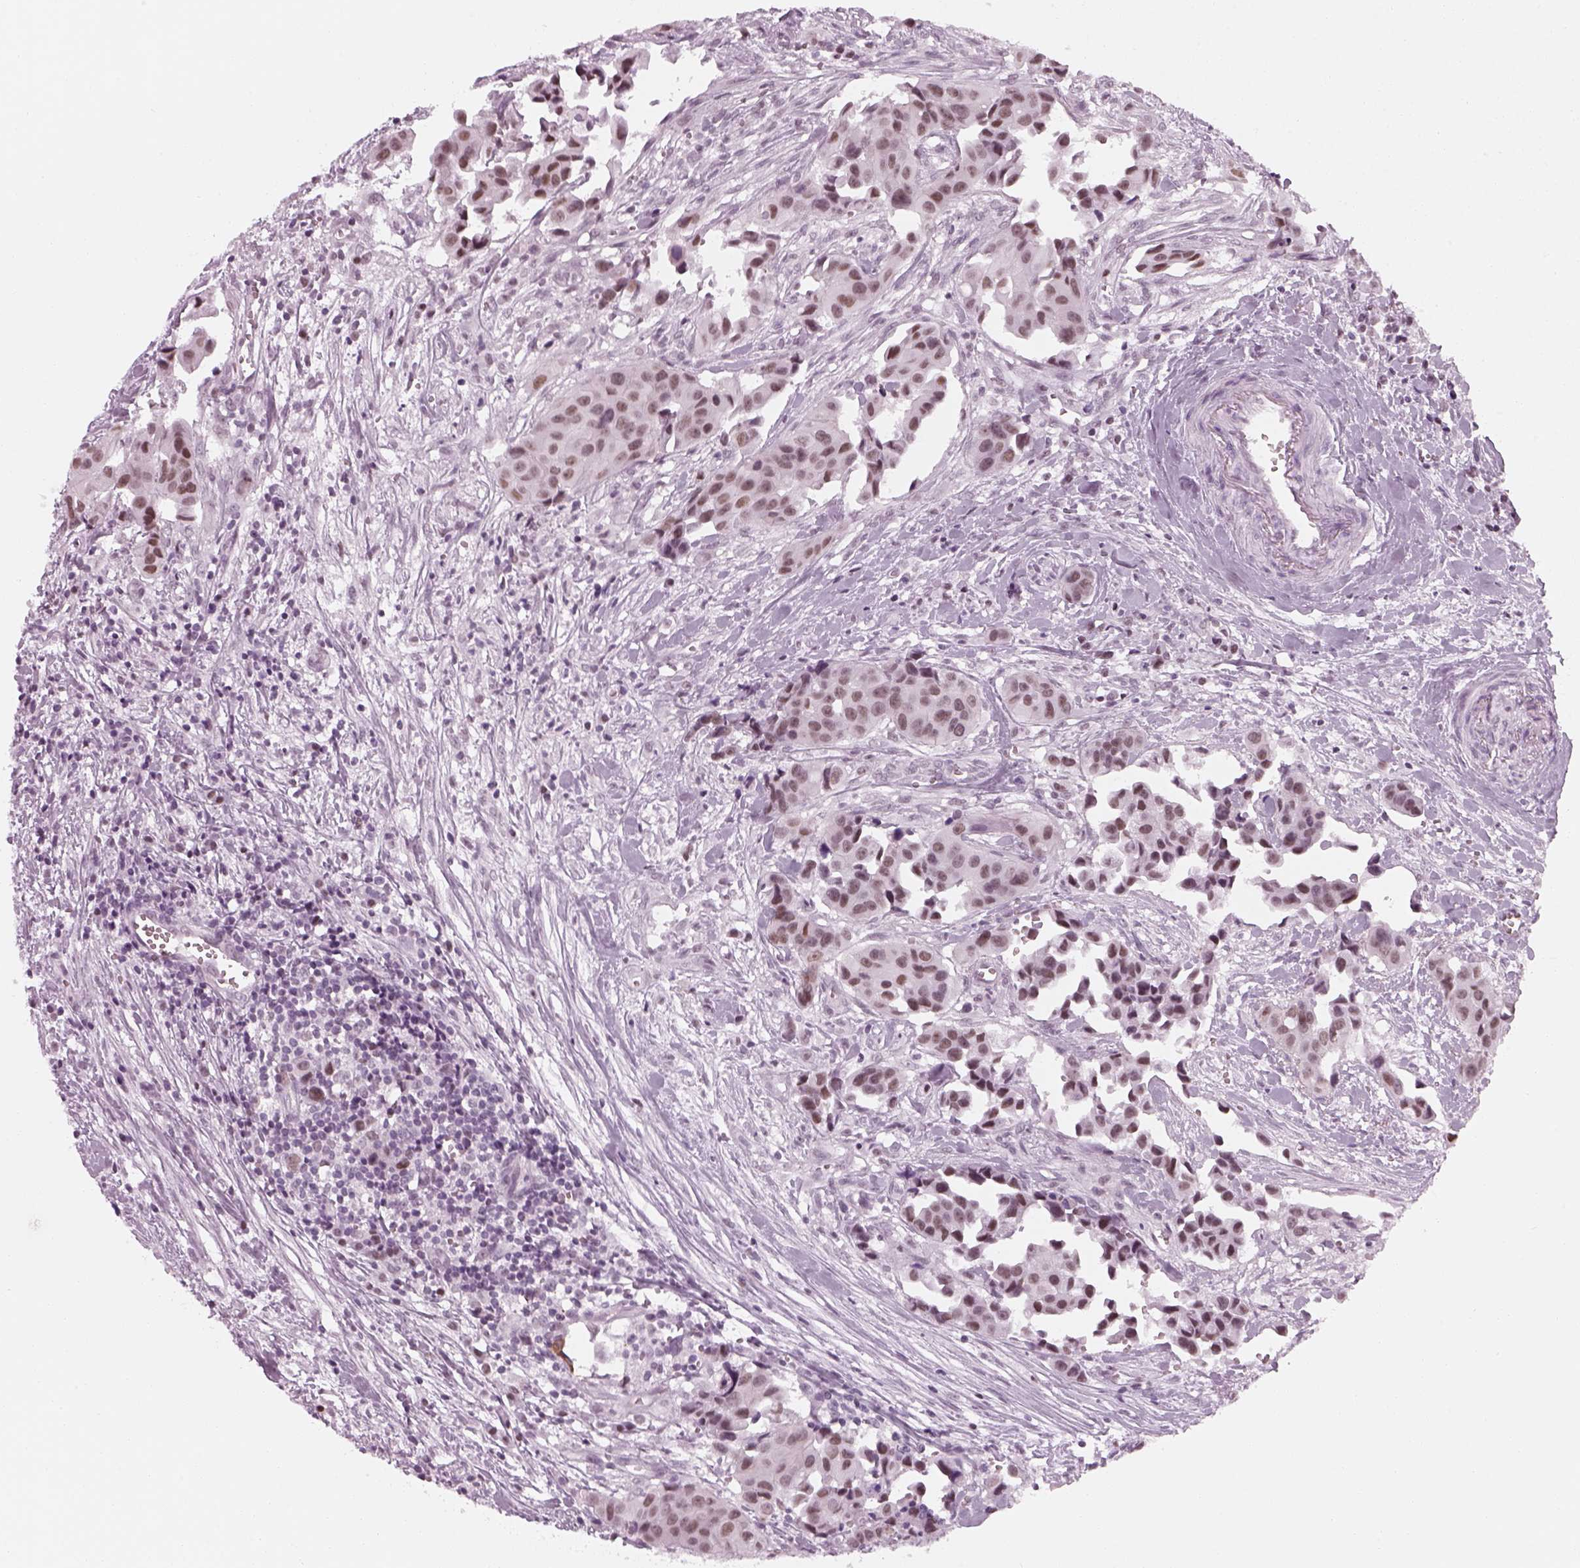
{"staining": {"intensity": "weak", "quantity": "25%-75%", "location": "nuclear"}, "tissue": "head and neck cancer", "cell_type": "Tumor cells", "image_type": "cancer", "snomed": [{"axis": "morphology", "description": "Adenocarcinoma, NOS"}, {"axis": "topography", "description": "Head-Neck"}], "caption": "Weak nuclear staining for a protein is present in approximately 25%-75% of tumor cells of head and neck adenocarcinoma using IHC.", "gene": "KCNG2", "patient": {"sex": "male", "age": 76}}